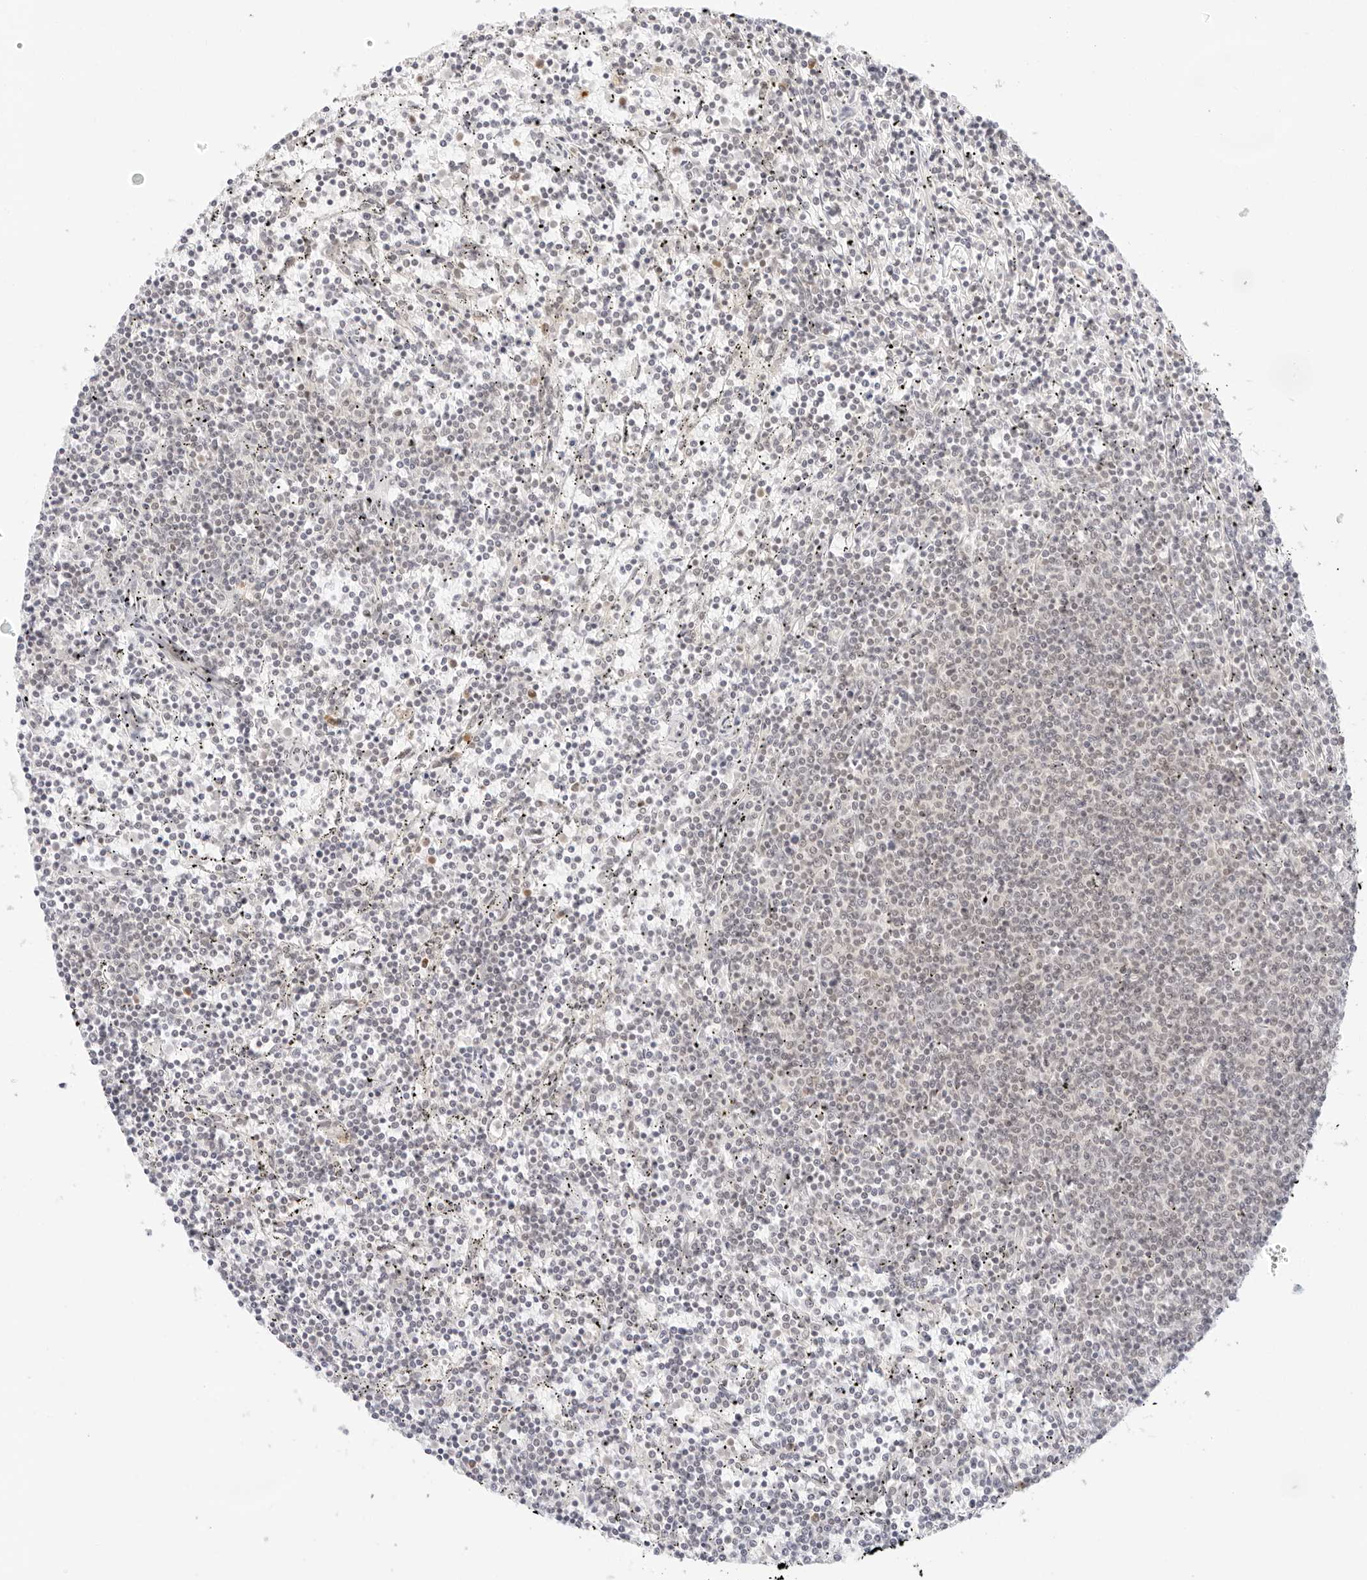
{"staining": {"intensity": "negative", "quantity": "none", "location": "none"}, "tissue": "lymphoma", "cell_type": "Tumor cells", "image_type": "cancer", "snomed": [{"axis": "morphology", "description": "Malignant lymphoma, non-Hodgkin's type, Low grade"}, {"axis": "topography", "description": "Spleen"}], "caption": "High power microscopy micrograph of an IHC image of lymphoma, revealing no significant positivity in tumor cells.", "gene": "POLR3C", "patient": {"sex": "female", "age": 50}}